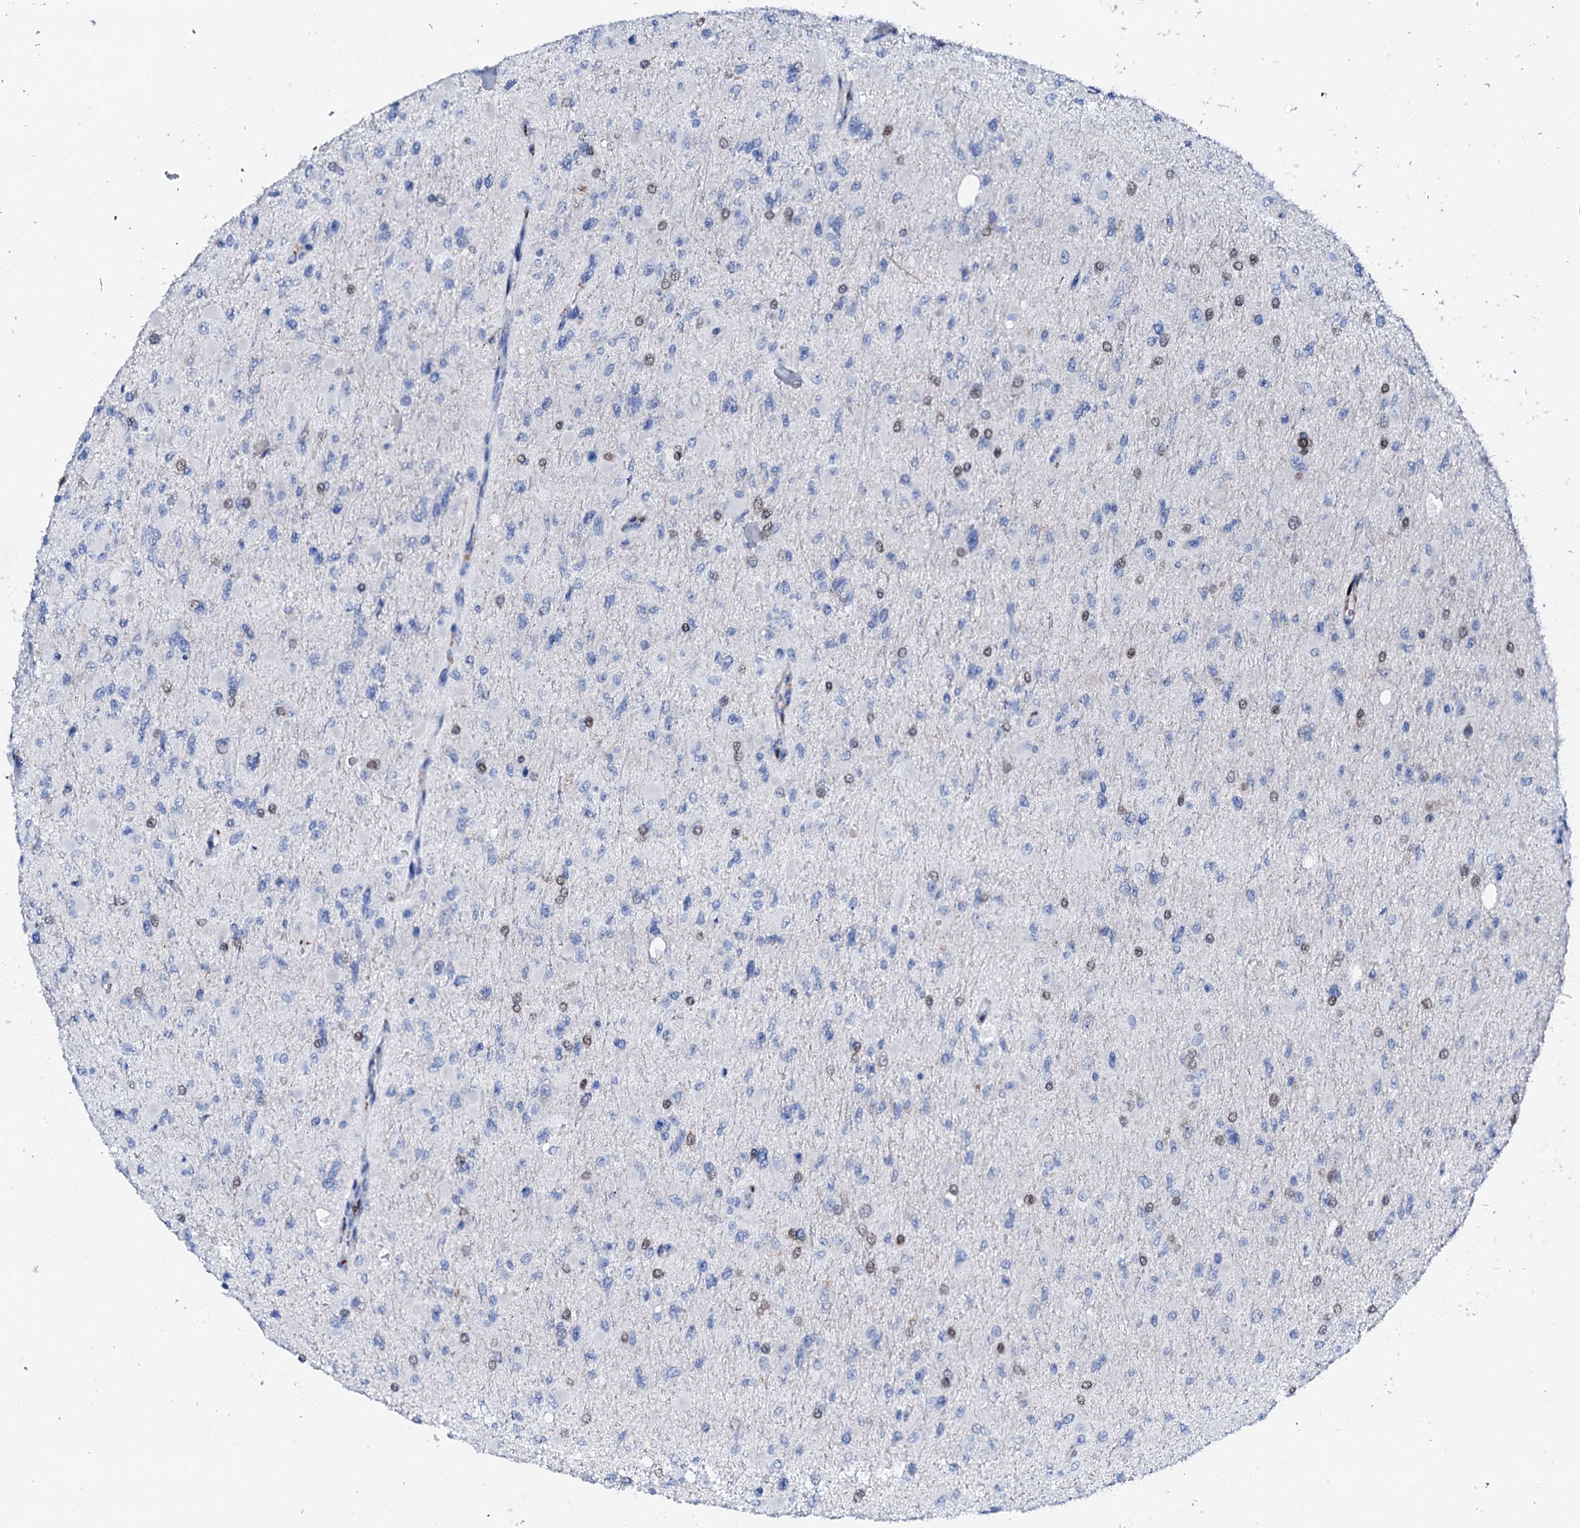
{"staining": {"intensity": "weak", "quantity": "<25%", "location": "nuclear"}, "tissue": "glioma", "cell_type": "Tumor cells", "image_type": "cancer", "snomed": [{"axis": "morphology", "description": "Glioma, malignant, High grade"}, {"axis": "topography", "description": "Cerebral cortex"}], "caption": "Glioma was stained to show a protein in brown. There is no significant positivity in tumor cells. Brightfield microscopy of immunohistochemistry stained with DAB (brown) and hematoxylin (blue), captured at high magnification.", "gene": "NRIP2", "patient": {"sex": "female", "age": 36}}